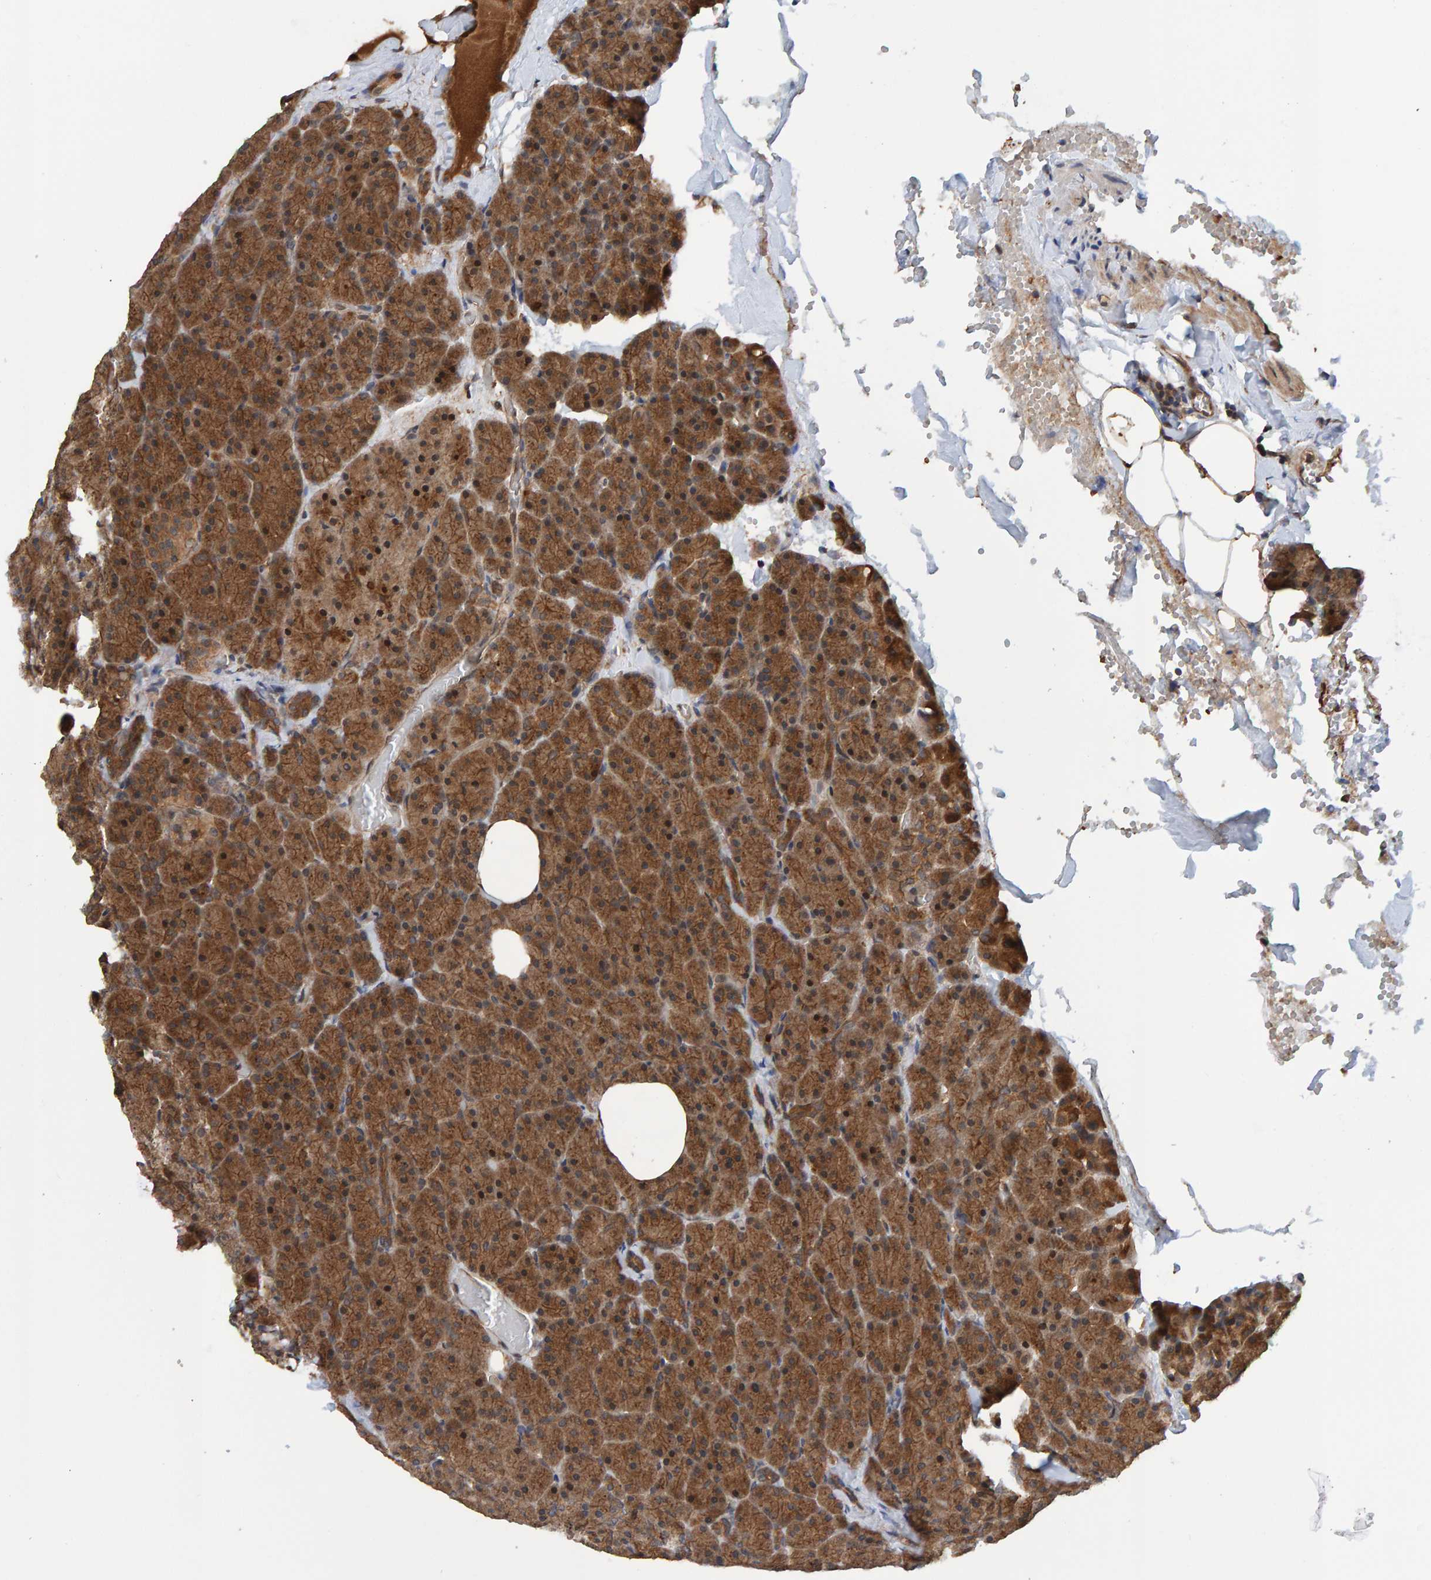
{"staining": {"intensity": "strong", "quantity": ">75%", "location": "cytoplasmic/membranous"}, "tissue": "pancreas", "cell_type": "Exocrine glandular cells", "image_type": "normal", "snomed": [{"axis": "morphology", "description": "Normal tissue, NOS"}, {"axis": "morphology", "description": "Carcinoid, malignant, NOS"}, {"axis": "topography", "description": "Pancreas"}], "caption": "High-power microscopy captured an immunohistochemistry histopathology image of unremarkable pancreas, revealing strong cytoplasmic/membranous positivity in approximately >75% of exocrine glandular cells.", "gene": "SCRN2", "patient": {"sex": "female", "age": 35}}